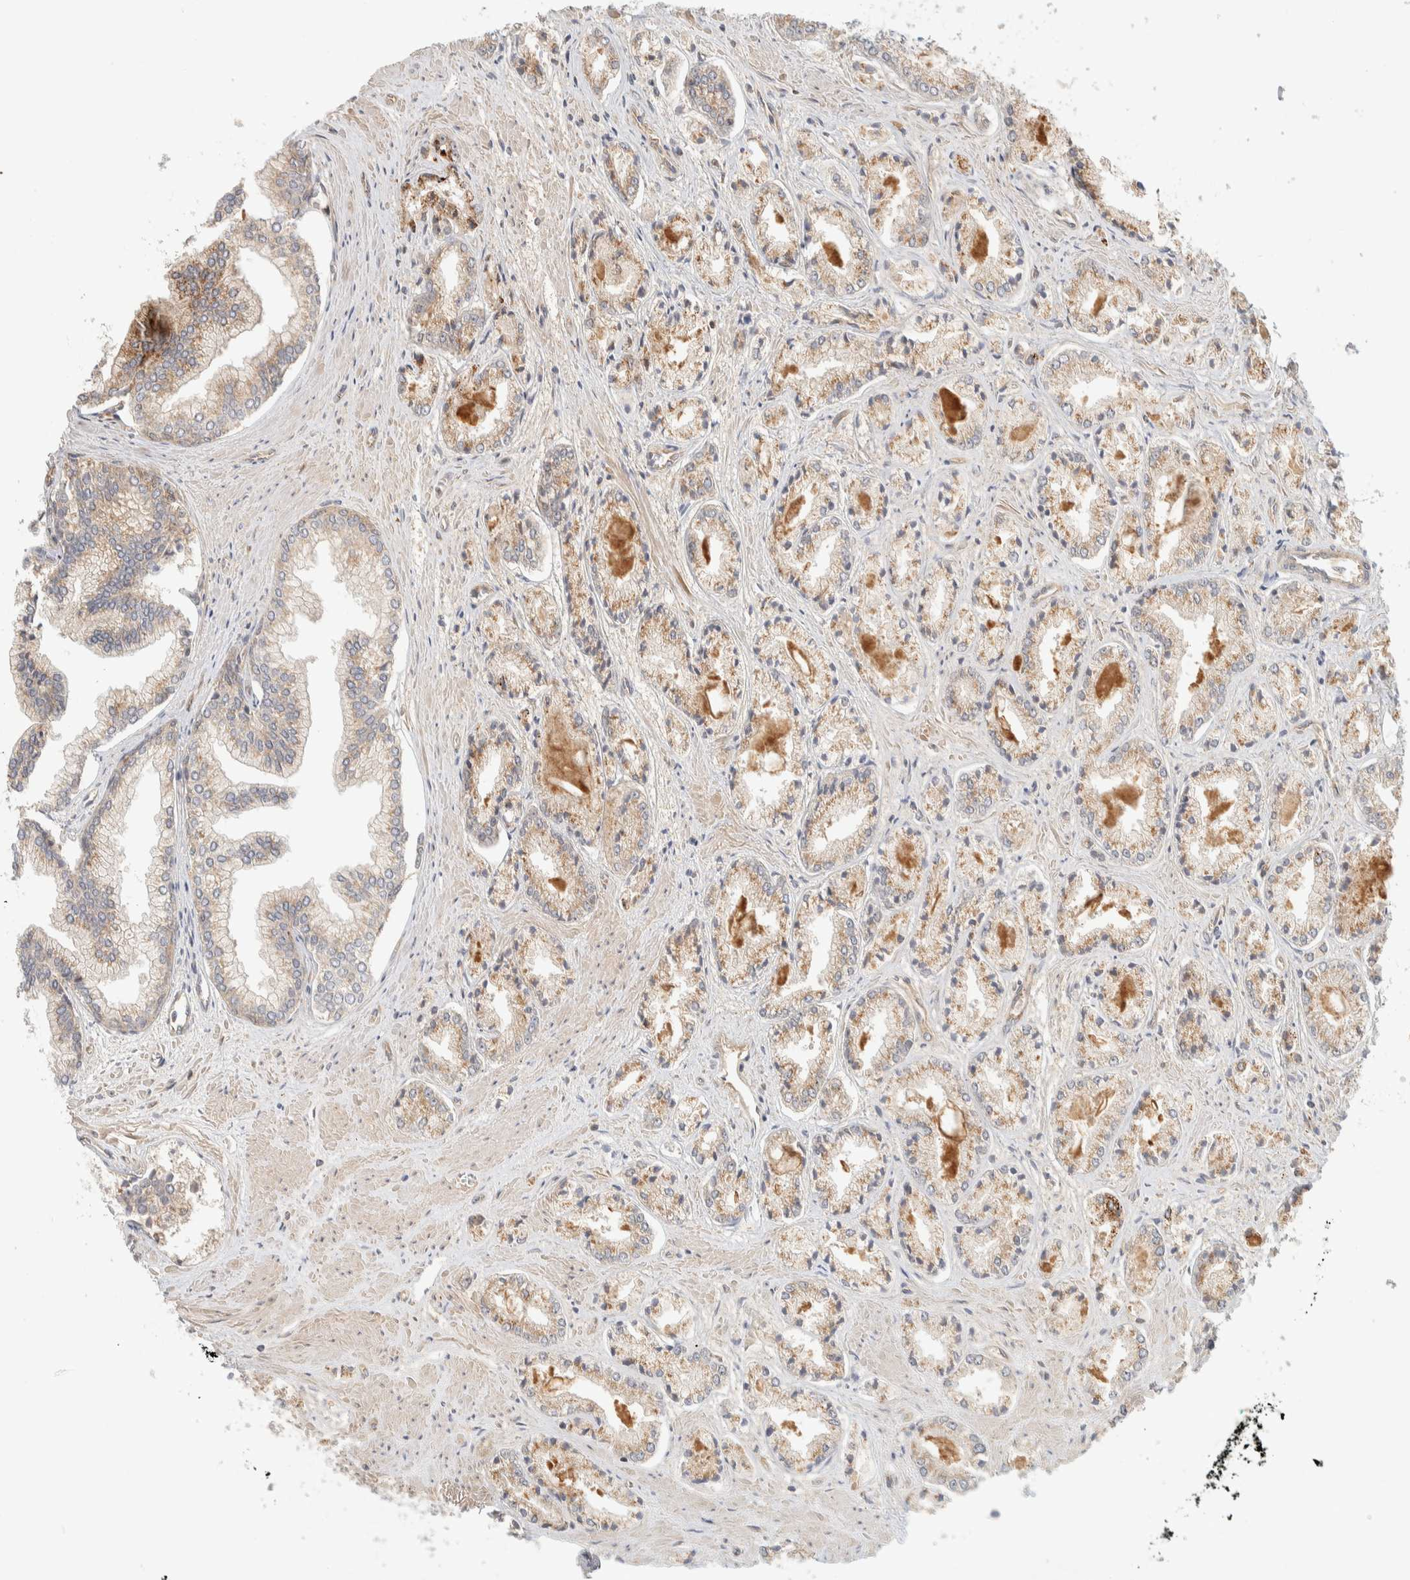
{"staining": {"intensity": "weak", "quantity": "25%-75%", "location": "cytoplasmic/membranous"}, "tissue": "prostate cancer", "cell_type": "Tumor cells", "image_type": "cancer", "snomed": [{"axis": "morphology", "description": "Adenocarcinoma, Low grade"}, {"axis": "topography", "description": "Prostate"}], "caption": "Immunohistochemistry micrograph of neoplastic tissue: prostate cancer (adenocarcinoma (low-grade)) stained using IHC displays low levels of weak protein expression localized specifically in the cytoplasmic/membranous of tumor cells, appearing as a cytoplasmic/membranous brown color.", "gene": "FAM167A", "patient": {"sex": "male", "age": 52}}